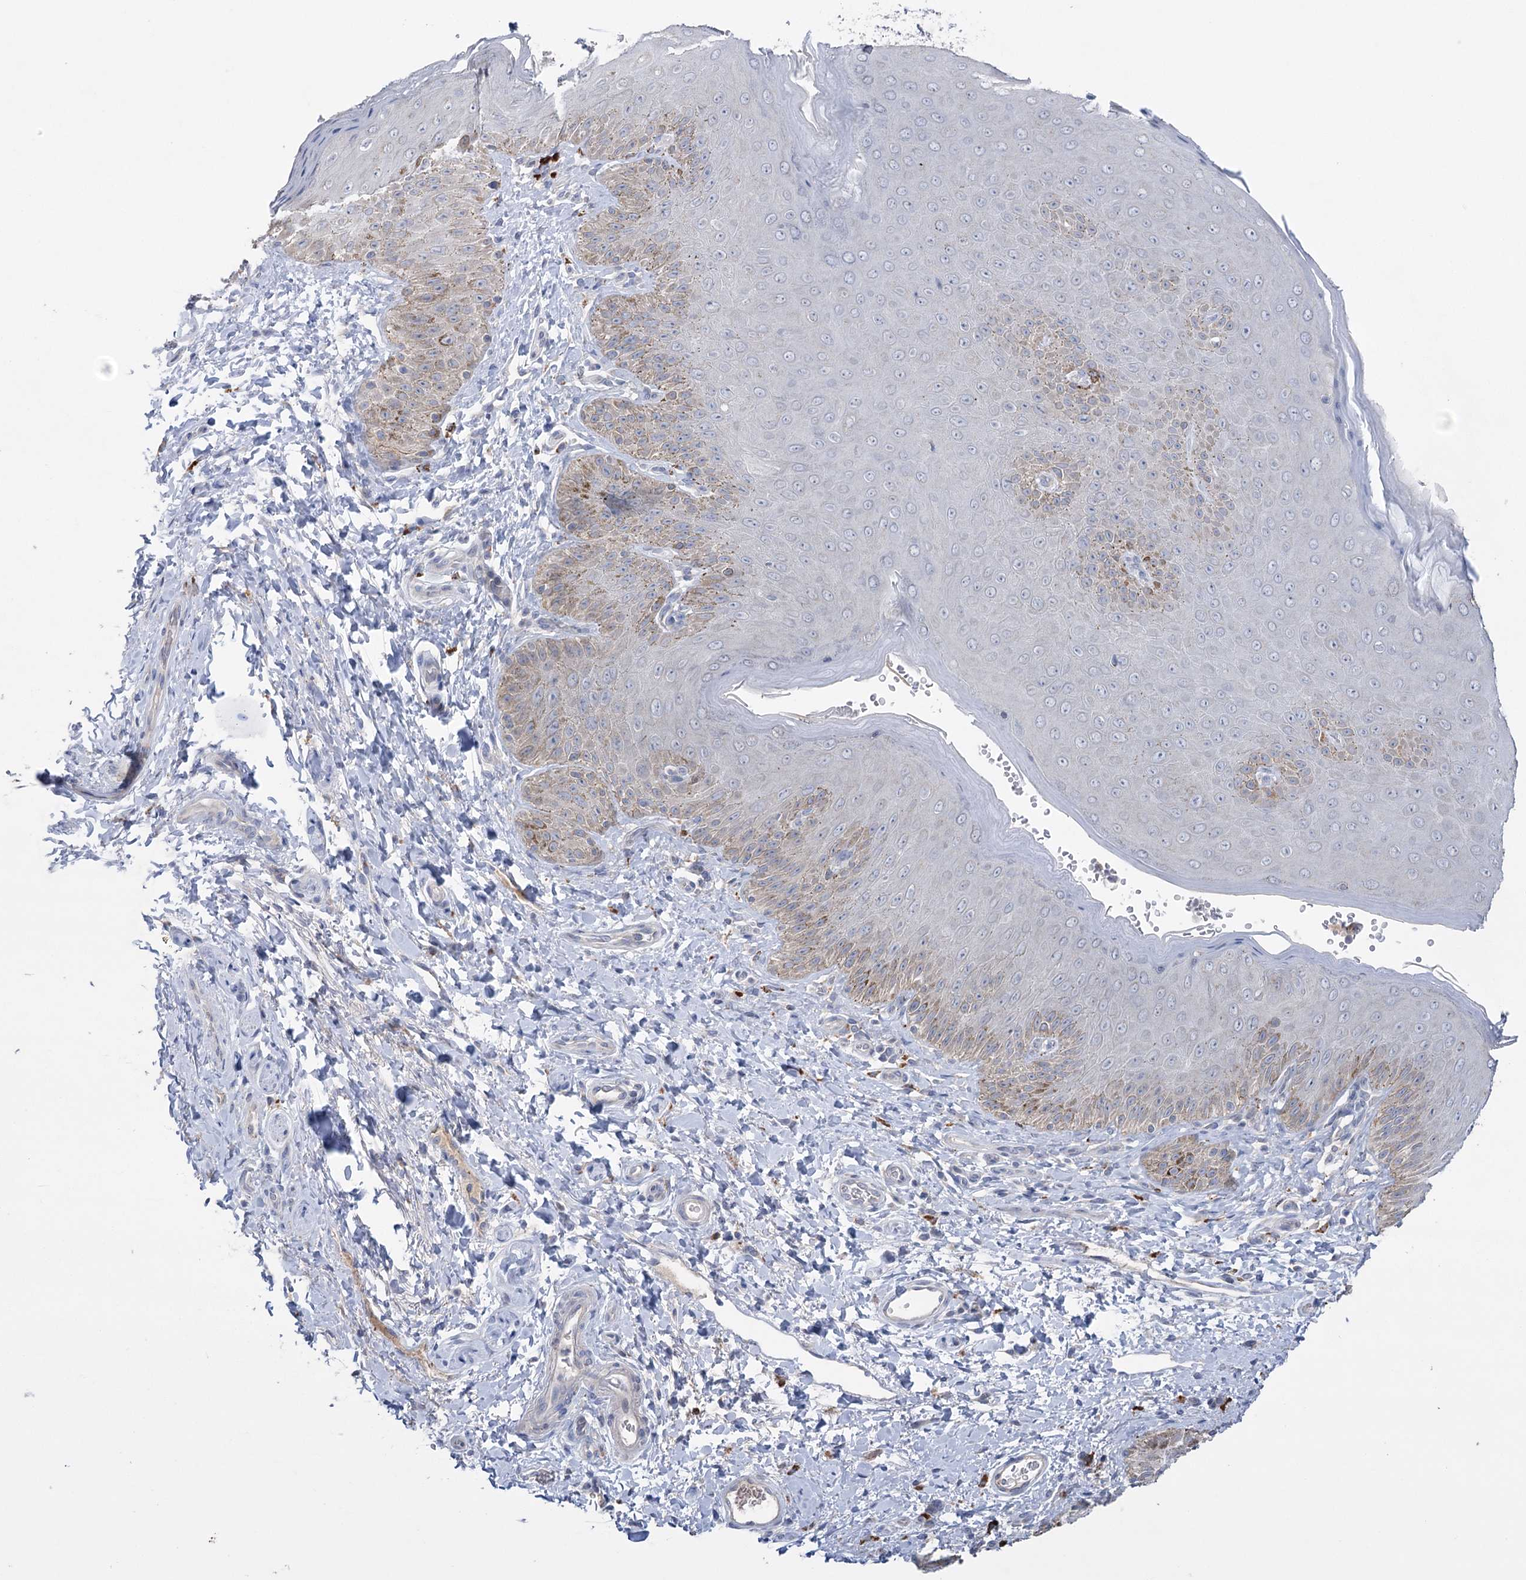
{"staining": {"intensity": "weak", "quantity": "<25%", "location": "cytoplasmic/membranous"}, "tissue": "skin", "cell_type": "Epidermal cells", "image_type": "normal", "snomed": [{"axis": "morphology", "description": "Normal tissue, NOS"}, {"axis": "topography", "description": "Anal"}], "caption": "DAB (3,3'-diaminobenzidine) immunohistochemical staining of normal human skin demonstrates no significant positivity in epidermal cells.", "gene": "MTCH2", "patient": {"sex": "male", "age": 44}}